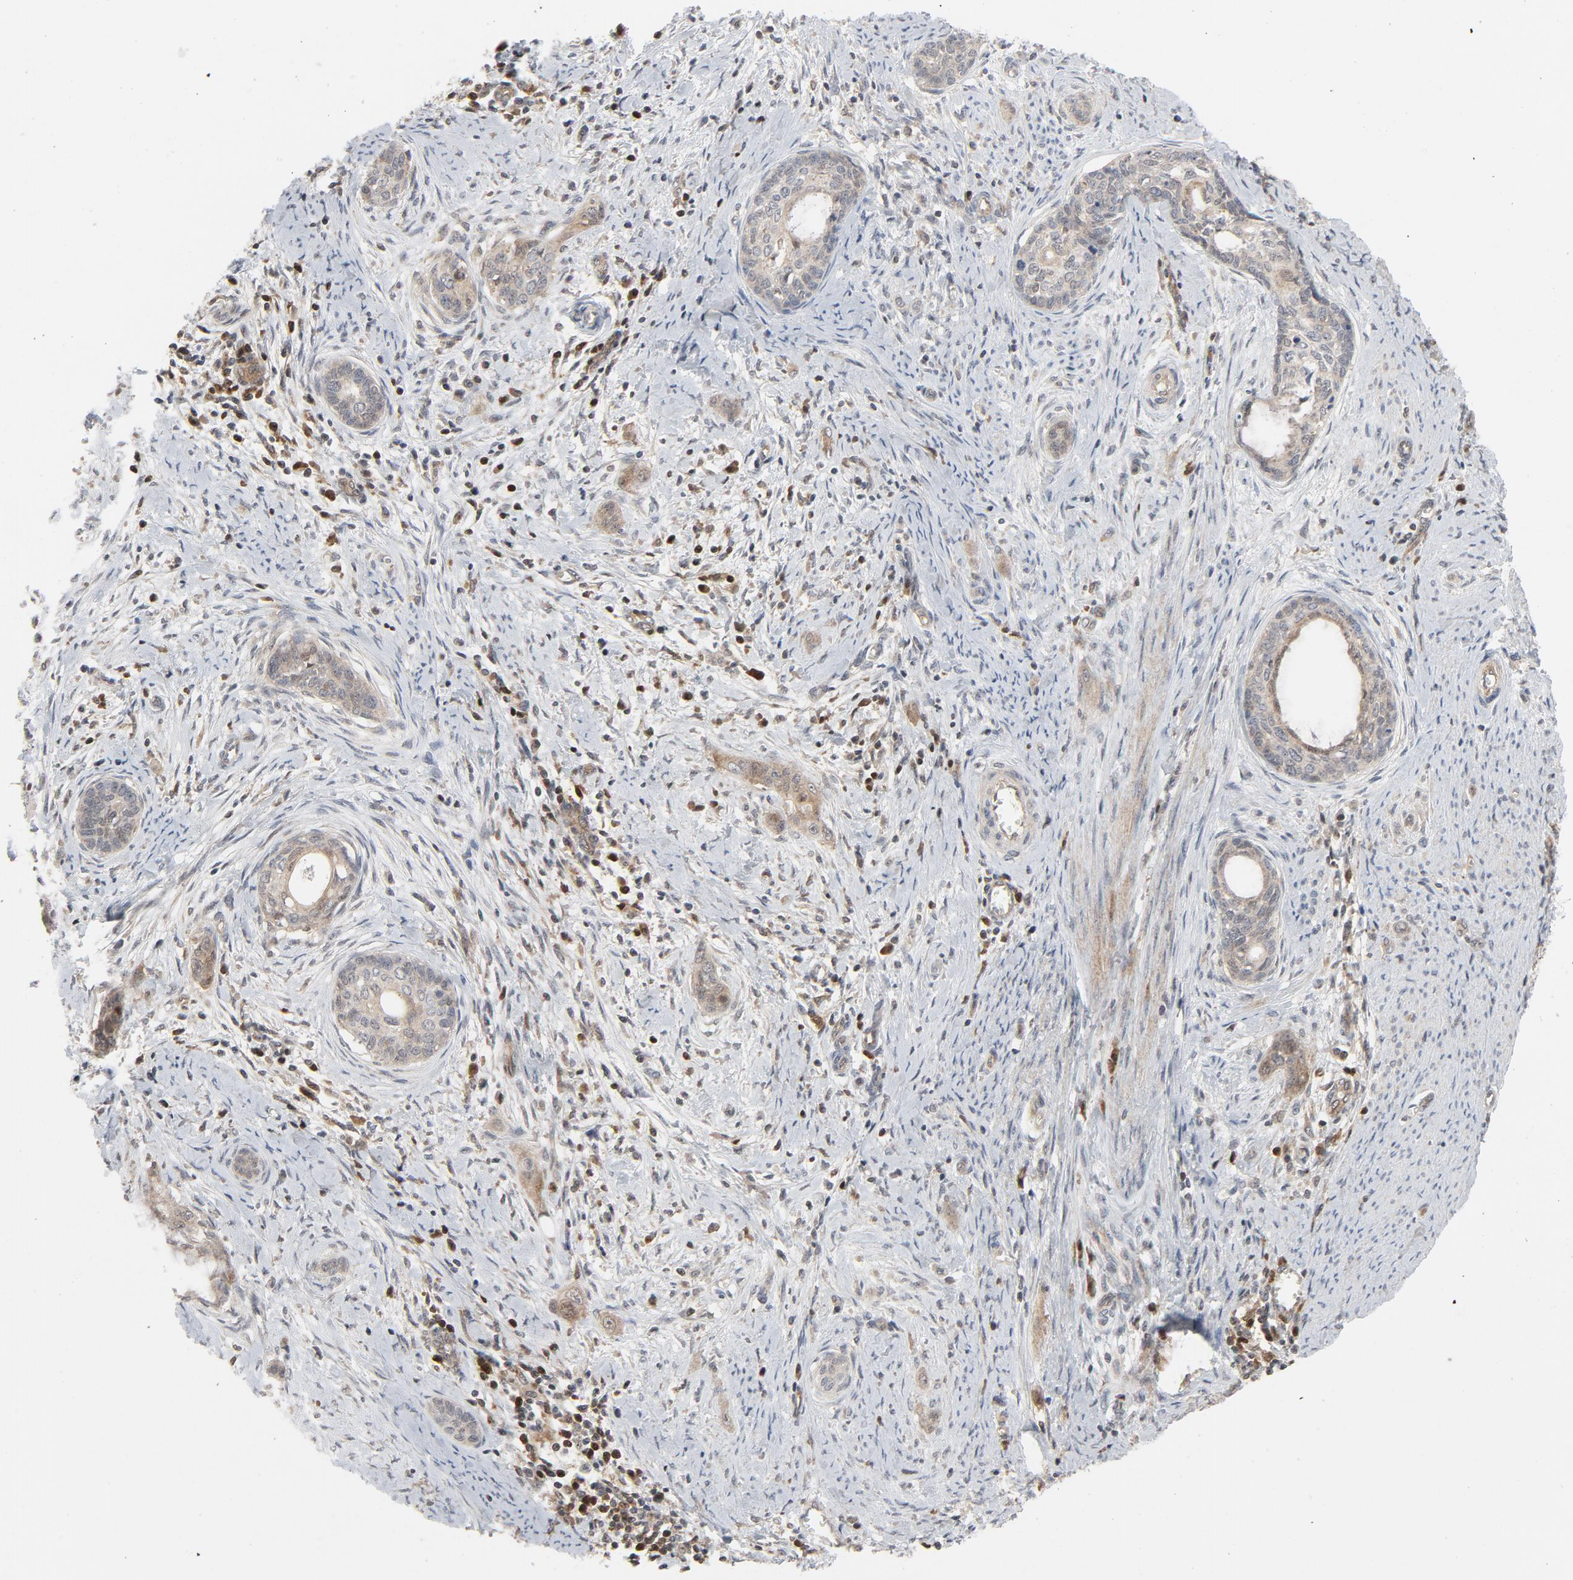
{"staining": {"intensity": "negative", "quantity": "none", "location": "none"}, "tissue": "cervical cancer", "cell_type": "Tumor cells", "image_type": "cancer", "snomed": [{"axis": "morphology", "description": "Squamous cell carcinoma, NOS"}, {"axis": "topography", "description": "Cervix"}], "caption": "High power microscopy micrograph of an immunohistochemistry micrograph of cervical cancer, revealing no significant expression in tumor cells. (DAB IHC visualized using brightfield microscopy, high magnification).", "gene": "TRADD", "patient": {"sex": "female", "age": 33}}